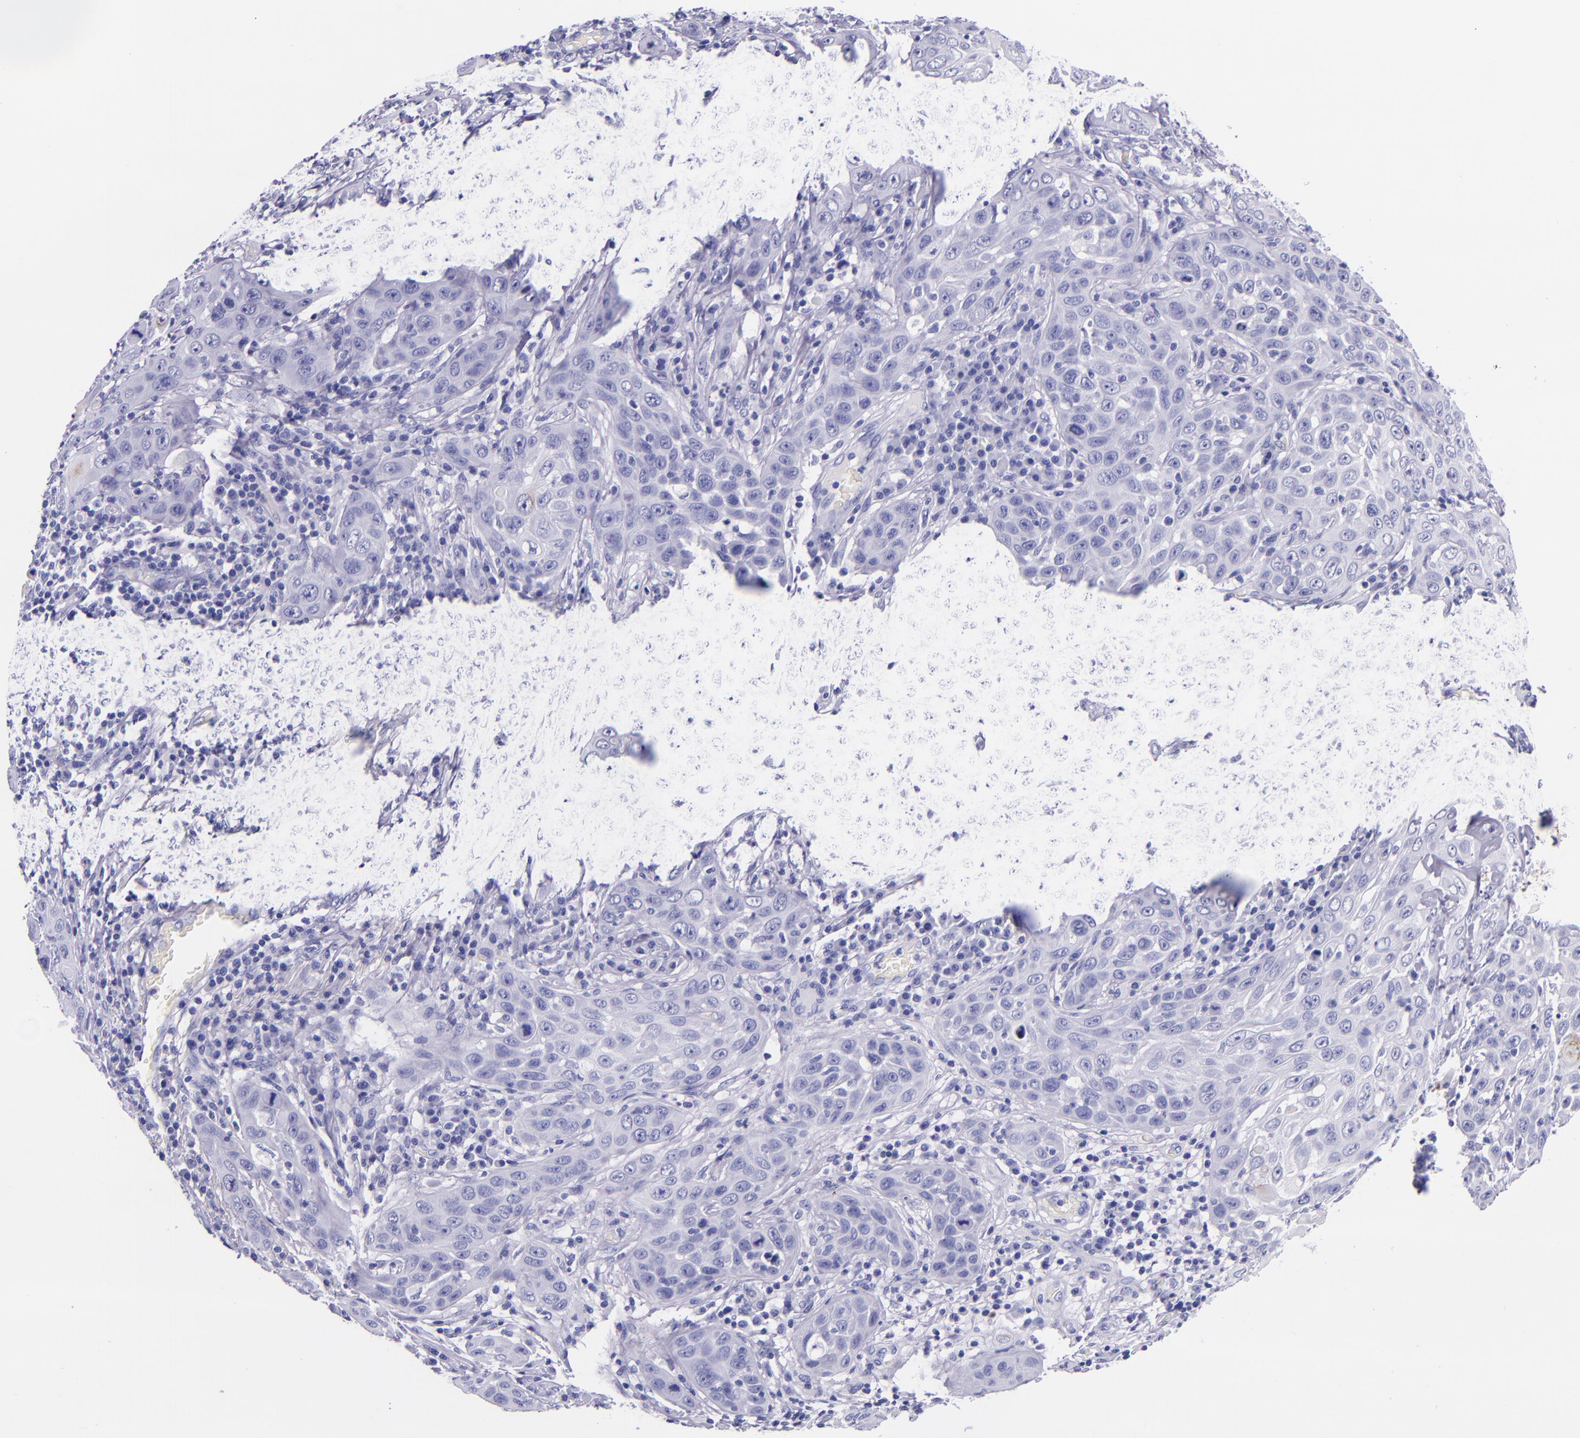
{"staining": {"intensity": "negative", "quantity": "none", "location": "none"}, "tissue": "skin cancer", "cell_type": "Tumor cells", "image_type": "cancer", "snomed": [{"axis": "morphology", "description": "Squamous cell carcinoma, NOS"}, {"axis": "topography", "description": "Skin"}], "caption": "Skin squamous cell carcinoma was stained to show a protein in brown. There is no significant expression in tumor cells.", "gene": "SLPI", "patient": {"sex": "male", "age": 84}}